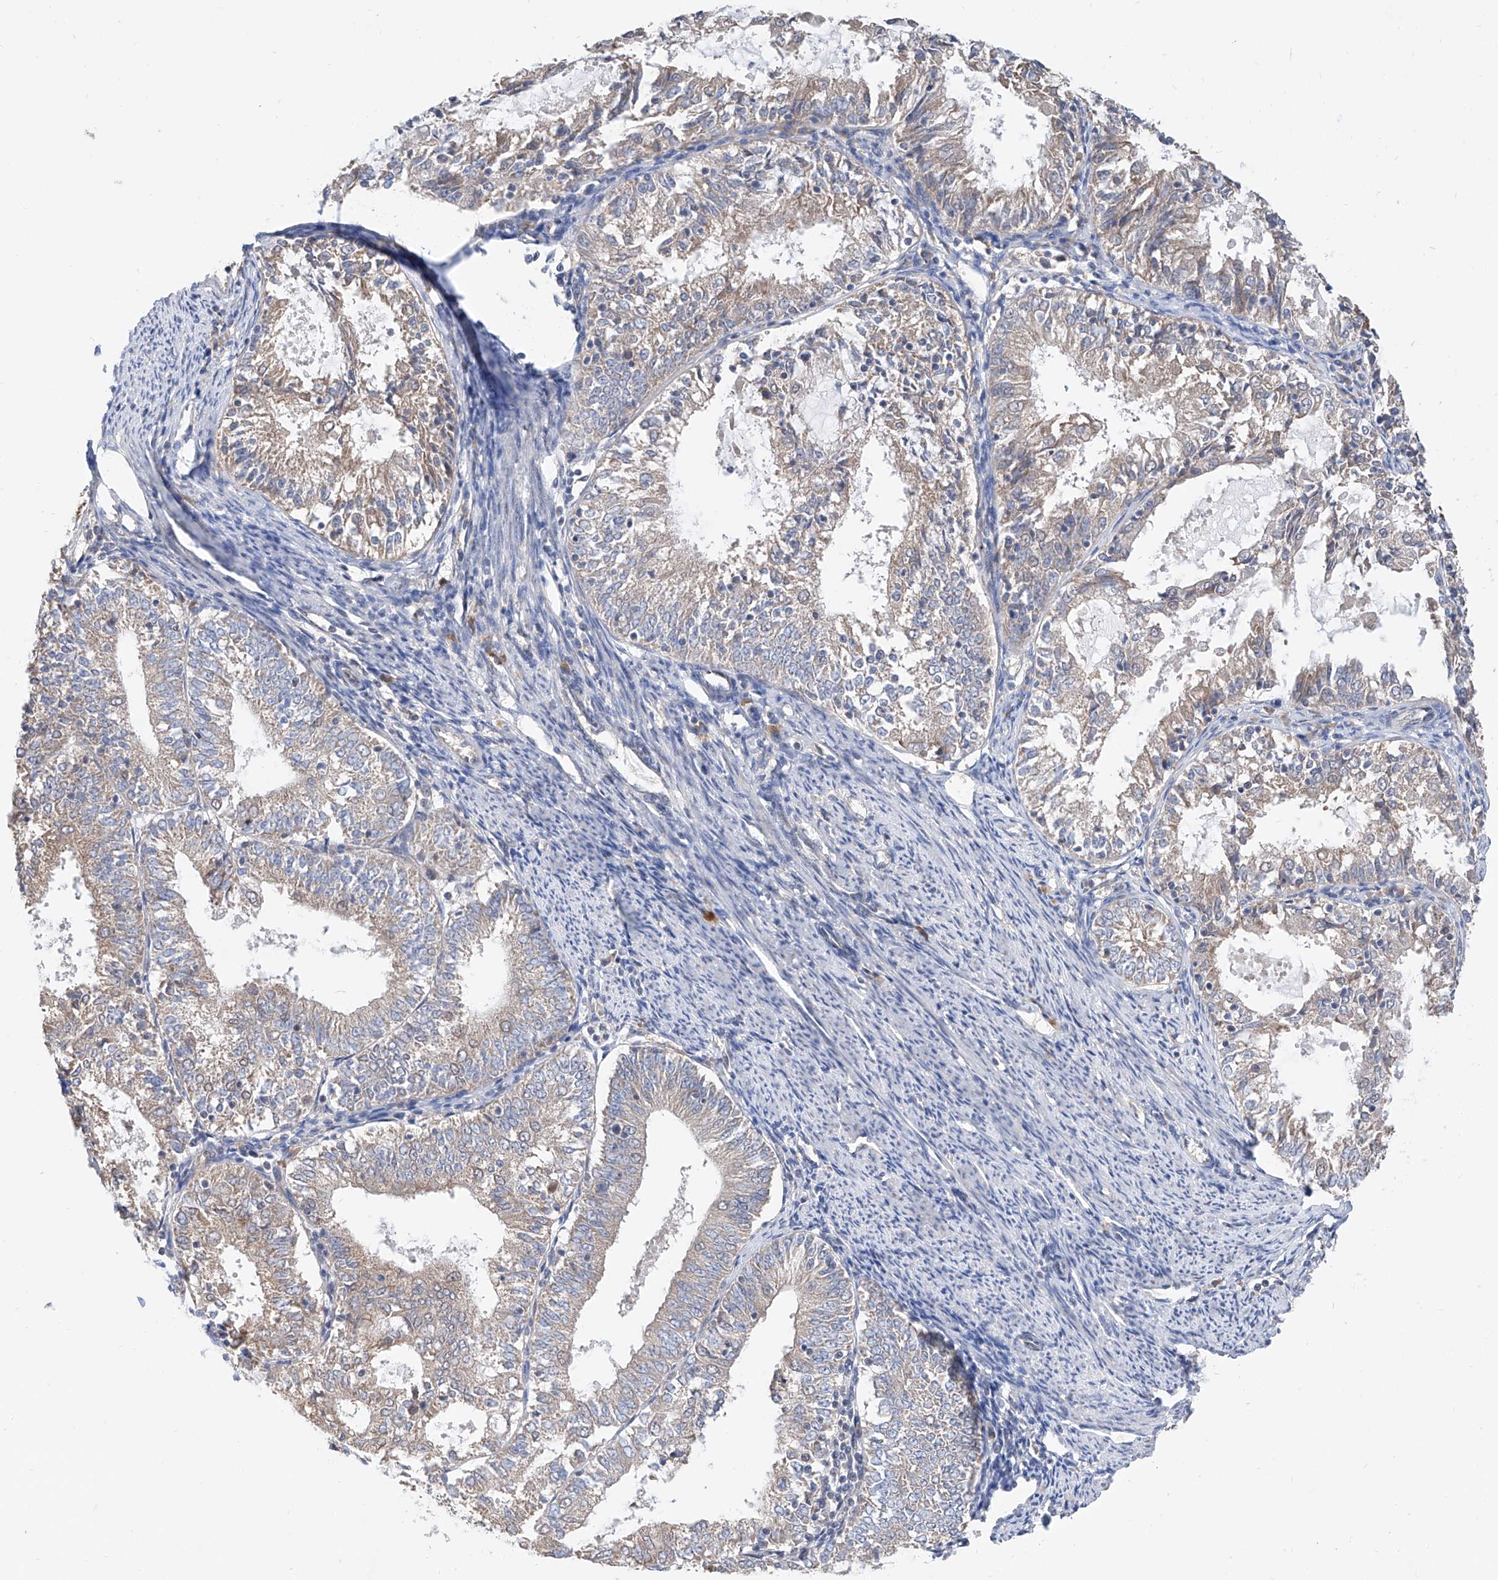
{"staining": {"intensity": "negative", "quantity": "none", "location": "none"}, "tissue": "endometrial cancer", "cell_type": "Tumor cells", "image_type": "cancer", "snomed": [{"axis": "morphology", "description": "Adenocarcinoma, NOS"}, {"axis": "topography", "description": "Endometrium"}], "caption": "Tumor cells show no significant protein expression in endometrial cancer (adenocarcinoma).", "gene": "CARMIL3", "patient": {"sex": "female", "age": 57}}